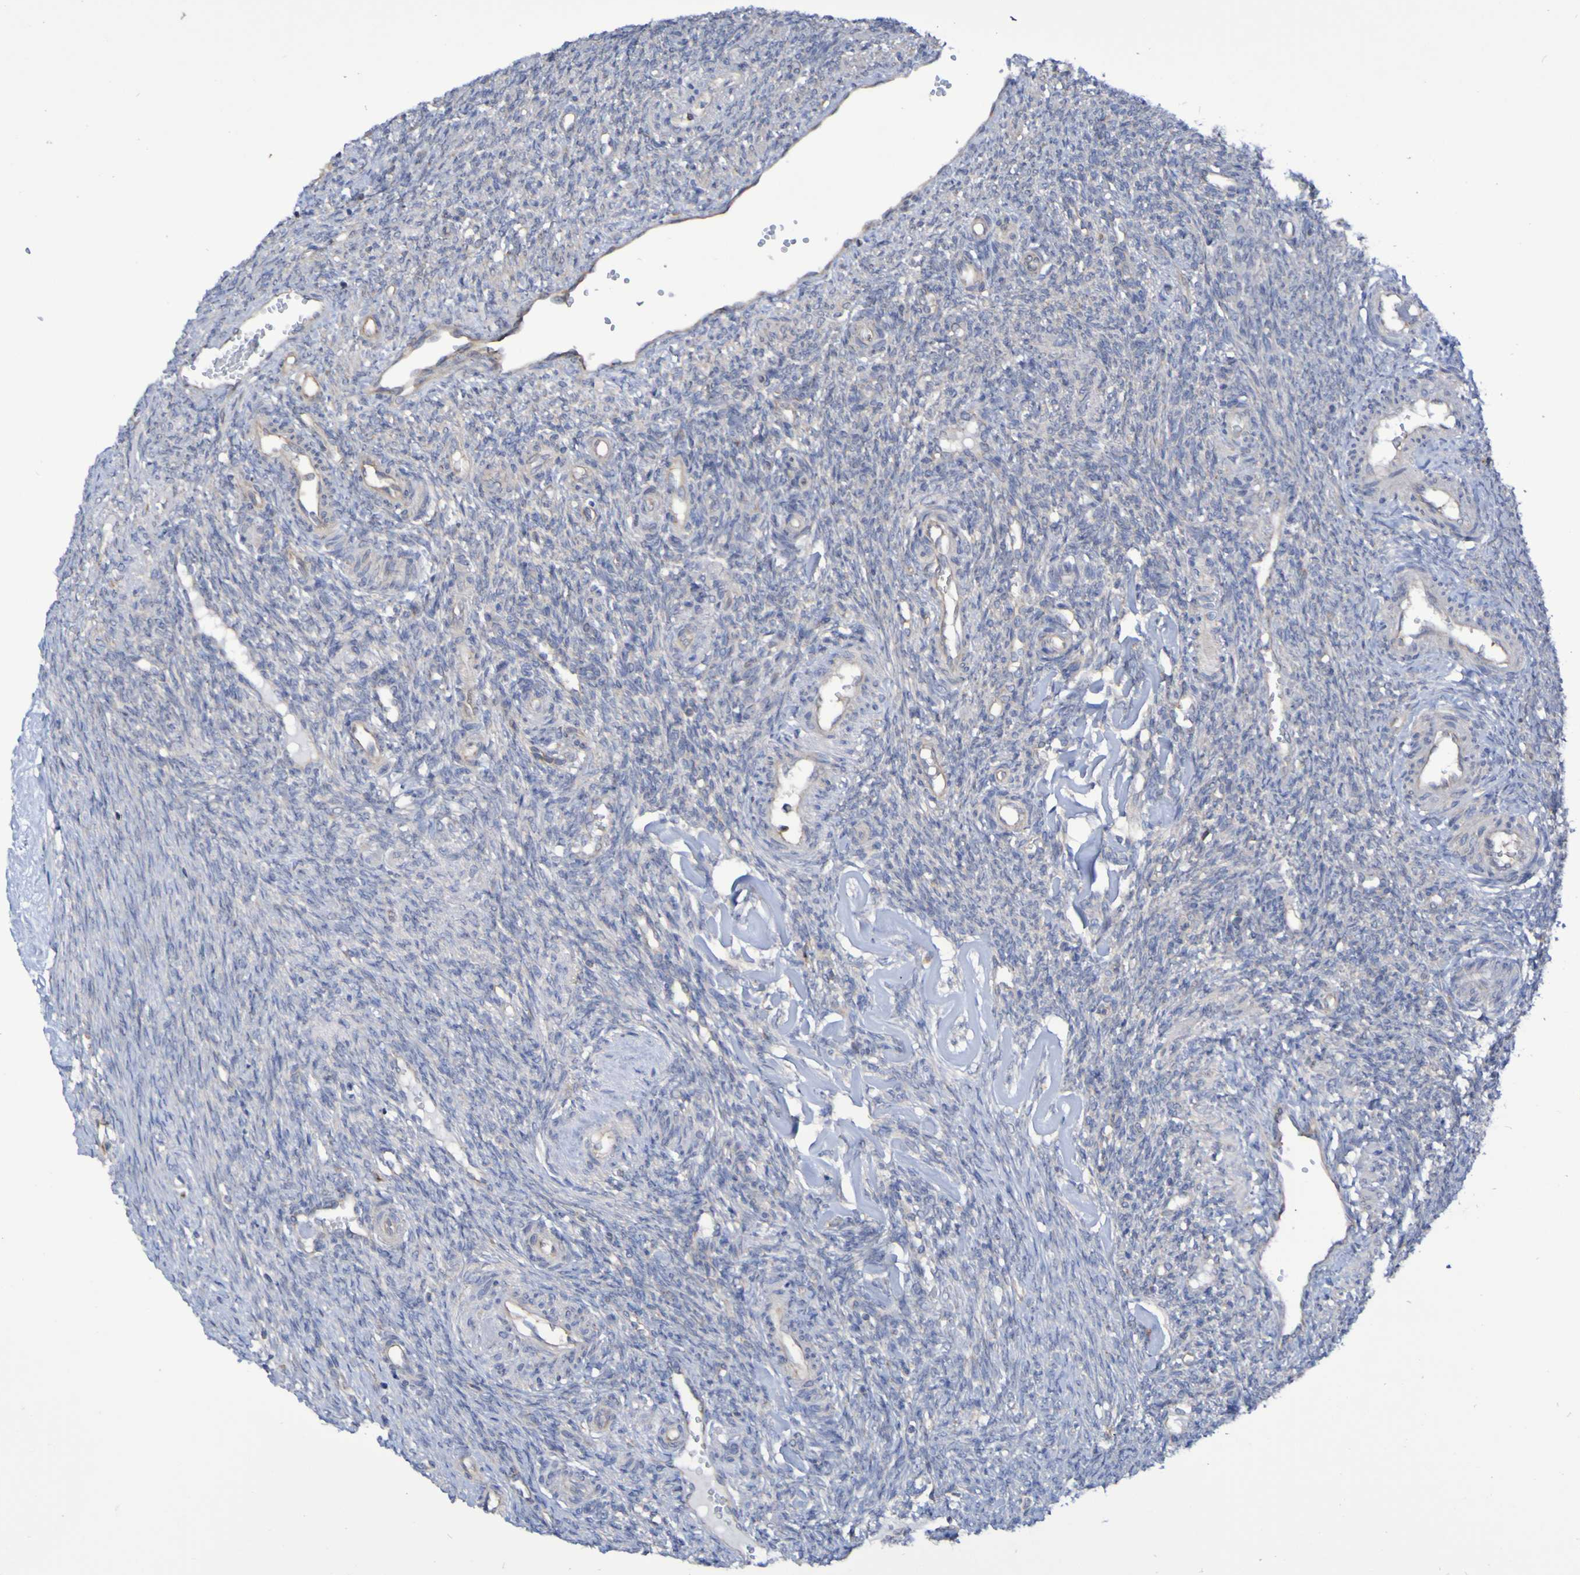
{"staining": {"intensity": "weak", "quantity": "<25%", "location": "cytoplasmic/membranous"}, "tissue": "ovary", "cell_type": "Ovarian stroma cells", "image_type": "normal", "snomed": [{"axis": "morphology", "description": "Normal tissue, NOS"}, {"axis": "topography", "description": "Ovary"}], "caption": "Protein analysis of normal ovary shows no significant positivity in ovarian stroma cells.", "gene": "LMBRD2", "patient": {"sex": "female", "age": 41}}